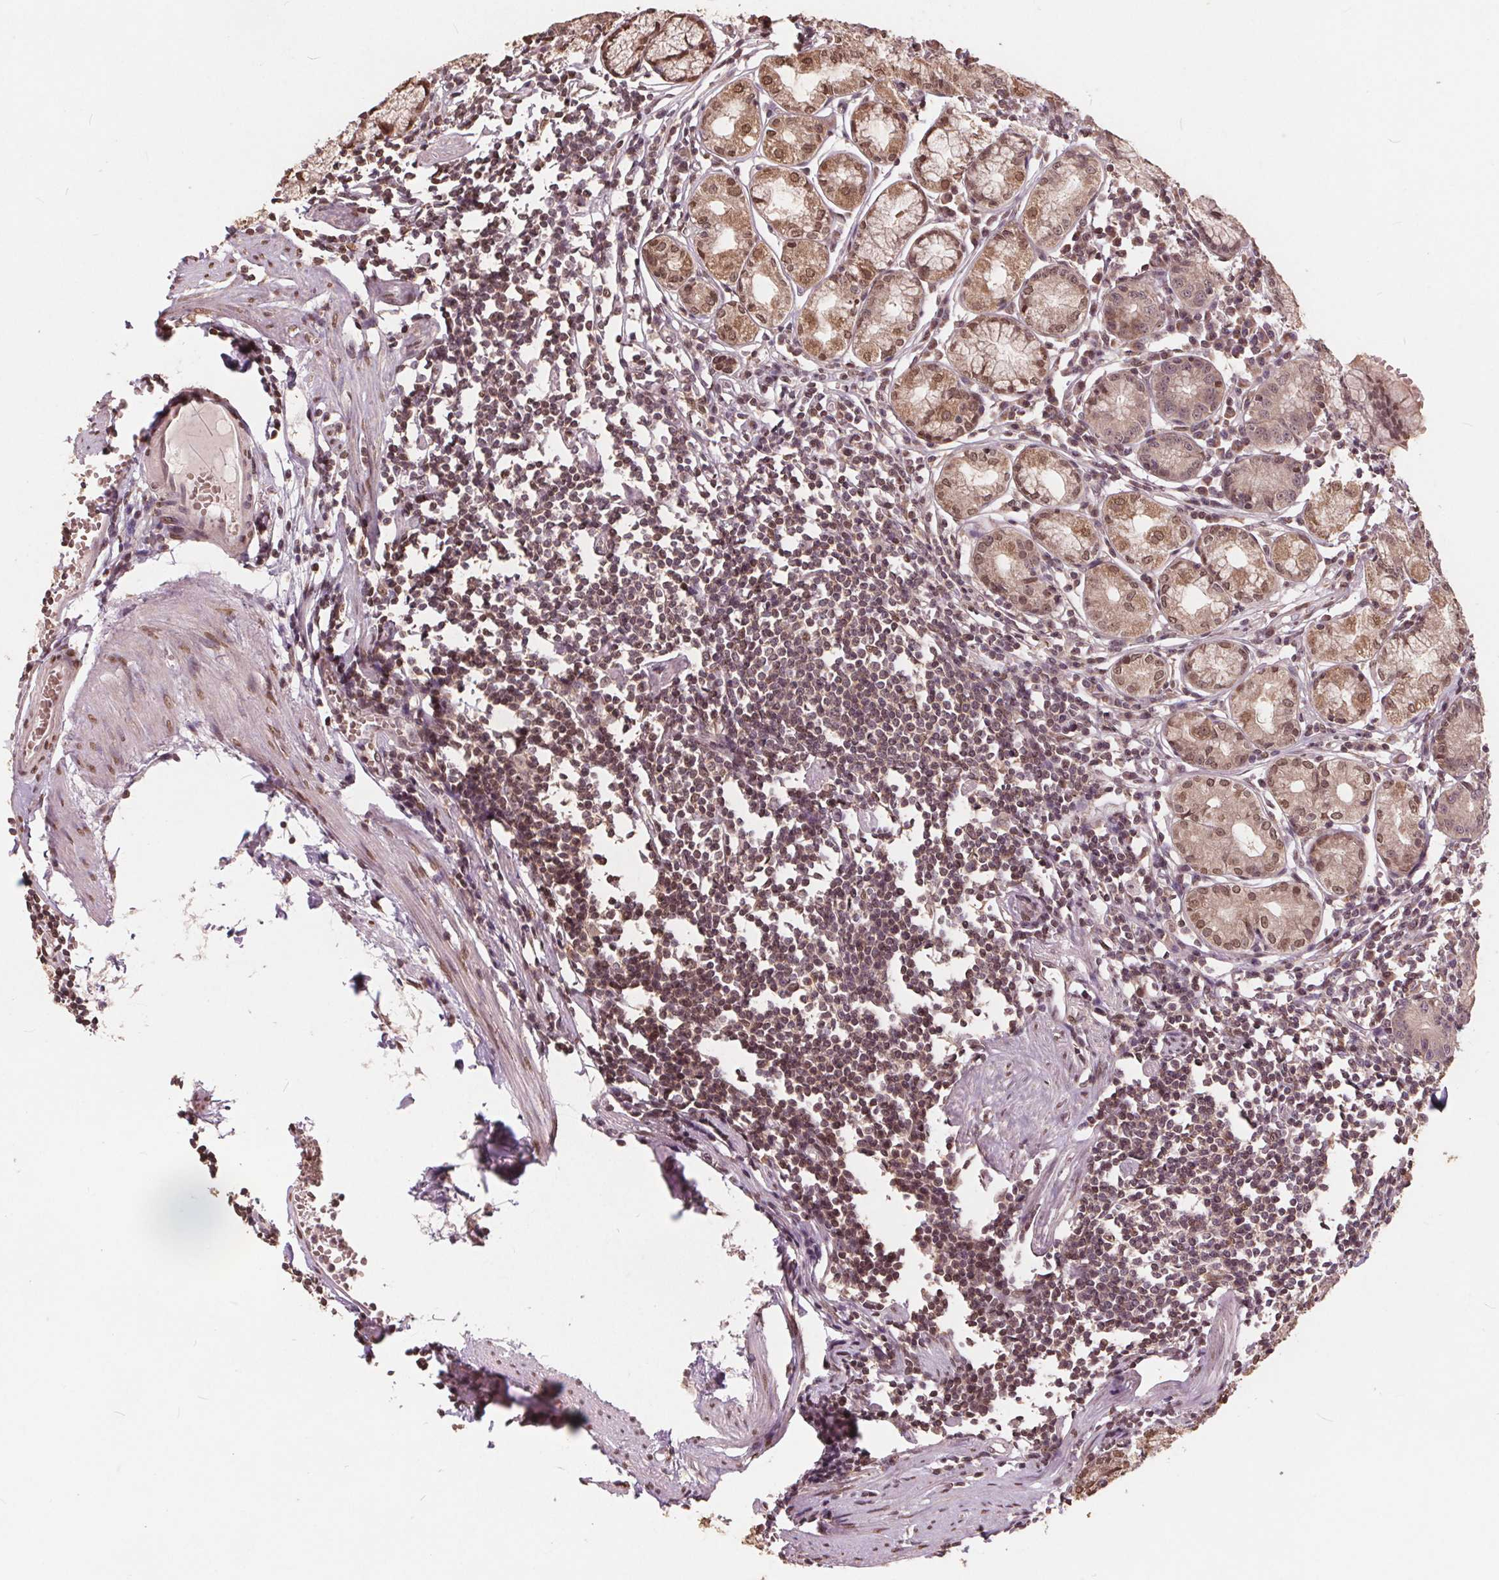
{"staining": {"intensity": "moderate", "quantity": ">75%", "location": "cytoplasmic/membranous,nuclear"}, "tissue": "stomach", "cell_type": "Glandular cells", "image_type": "normal", "snomed": [{"axis": "morphology", "description": "Normal tissue, NOS"}, {"axis": "topography", "description": "Stomach"}], "caption": "High-power microscopy captured an immunohistochemistry micrograph of benign stomach, revealing moderate cytoplasmic/membranous,nuclear staining in about >75% of glandular cells.", "gene": "HIF1AN", "patient": {"sex": "male", "age": 55}}